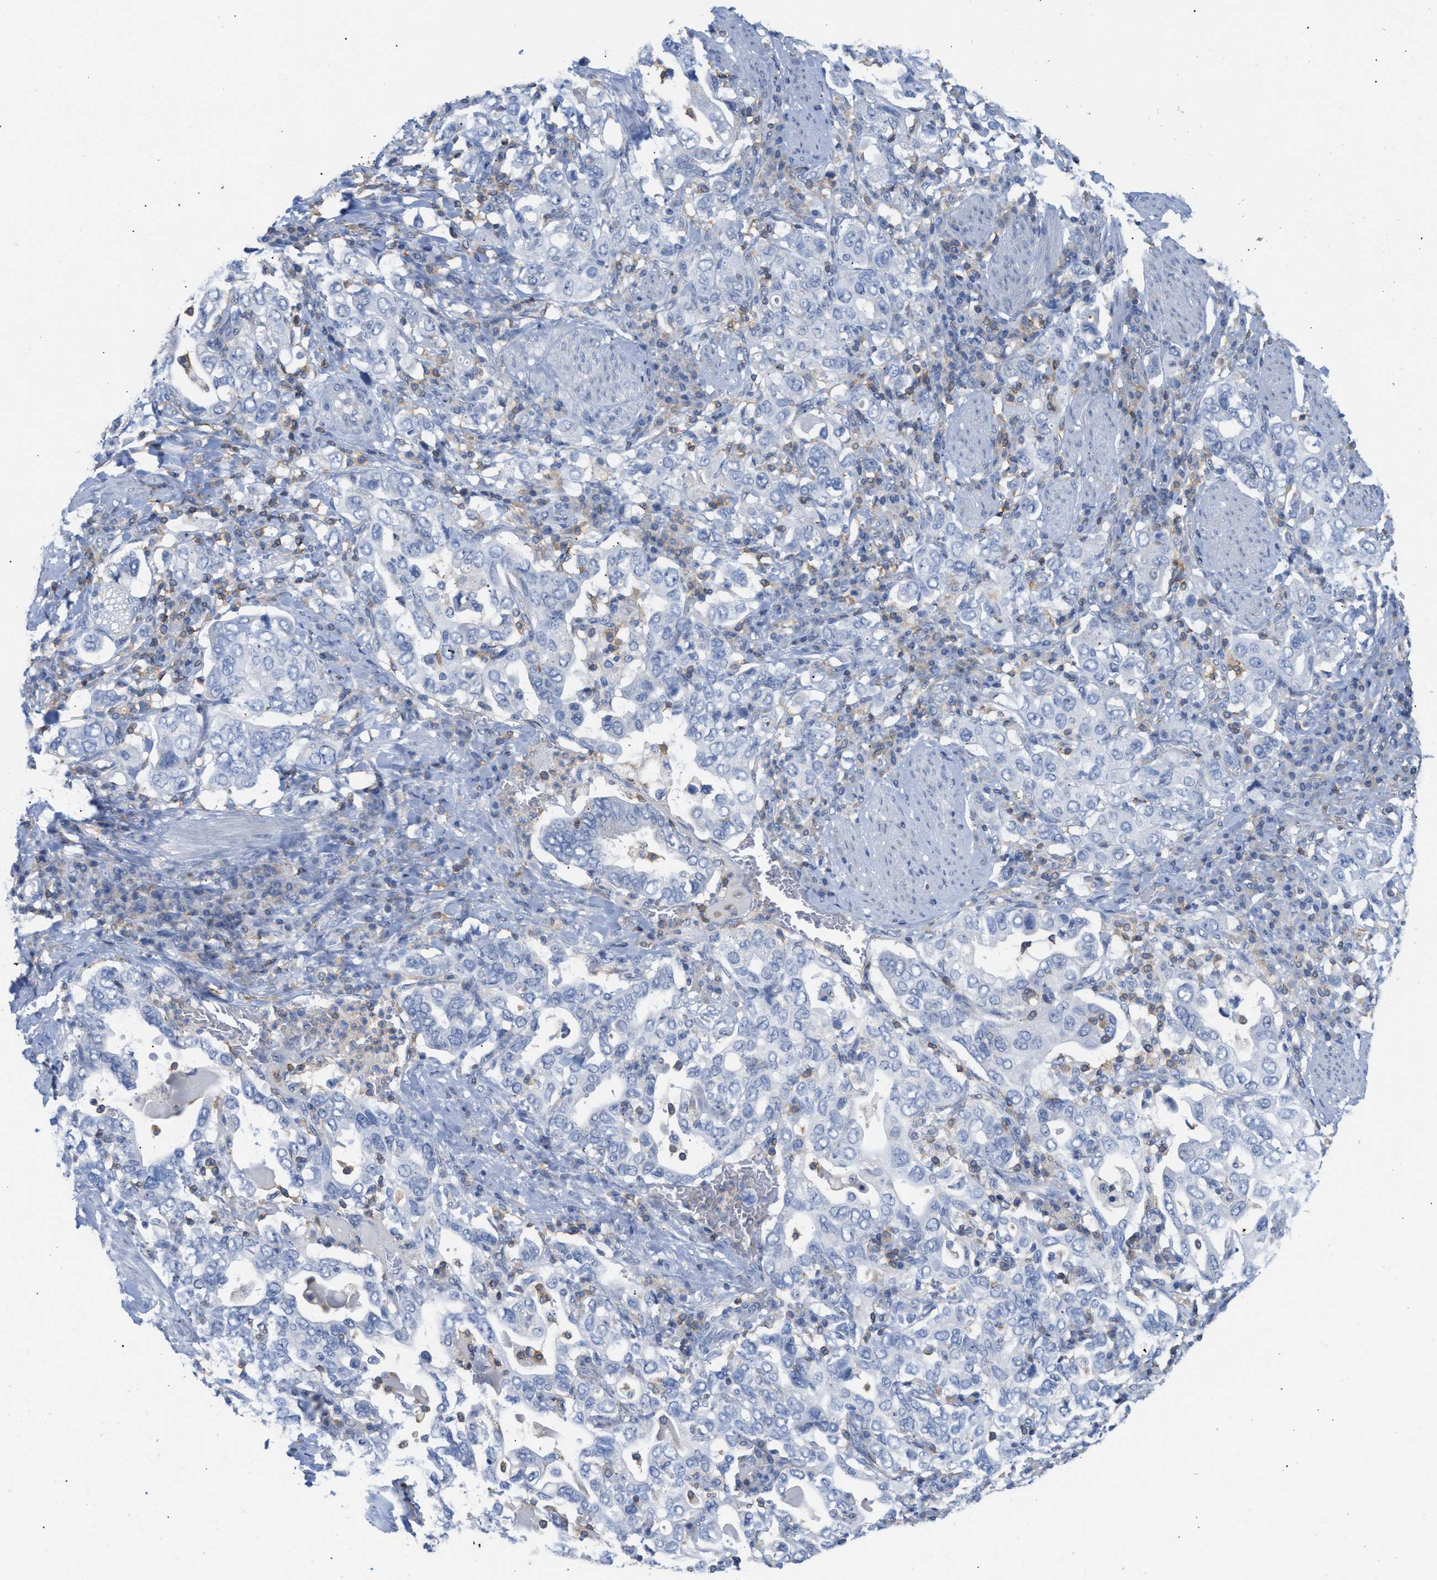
{"staining": {"intensity": "negative", "quantity": "none", "location": "none"}, "tissue": "stomach cancer", "cell_type": "Tumor cells", "image_type": "cancer", "snomed": [{"axis": "morphology", "description": "Adenocarcinoma, NOS"}, {"axis": "topography", "description": "Stomach, upper"}], "caption": "Adenocarcinoma (stomach) was stained to show a protein in brown. There is no significant staining in tumor cells. The staining was performed using DAB (3,3'-diaminobenzidine) to visualize the protein expression in brown, while the nuclei were stained in blue with hematoxylin (Magnification: 20x).", "gene": "IL16", "patient": {"sex": "male", "age": 62}}